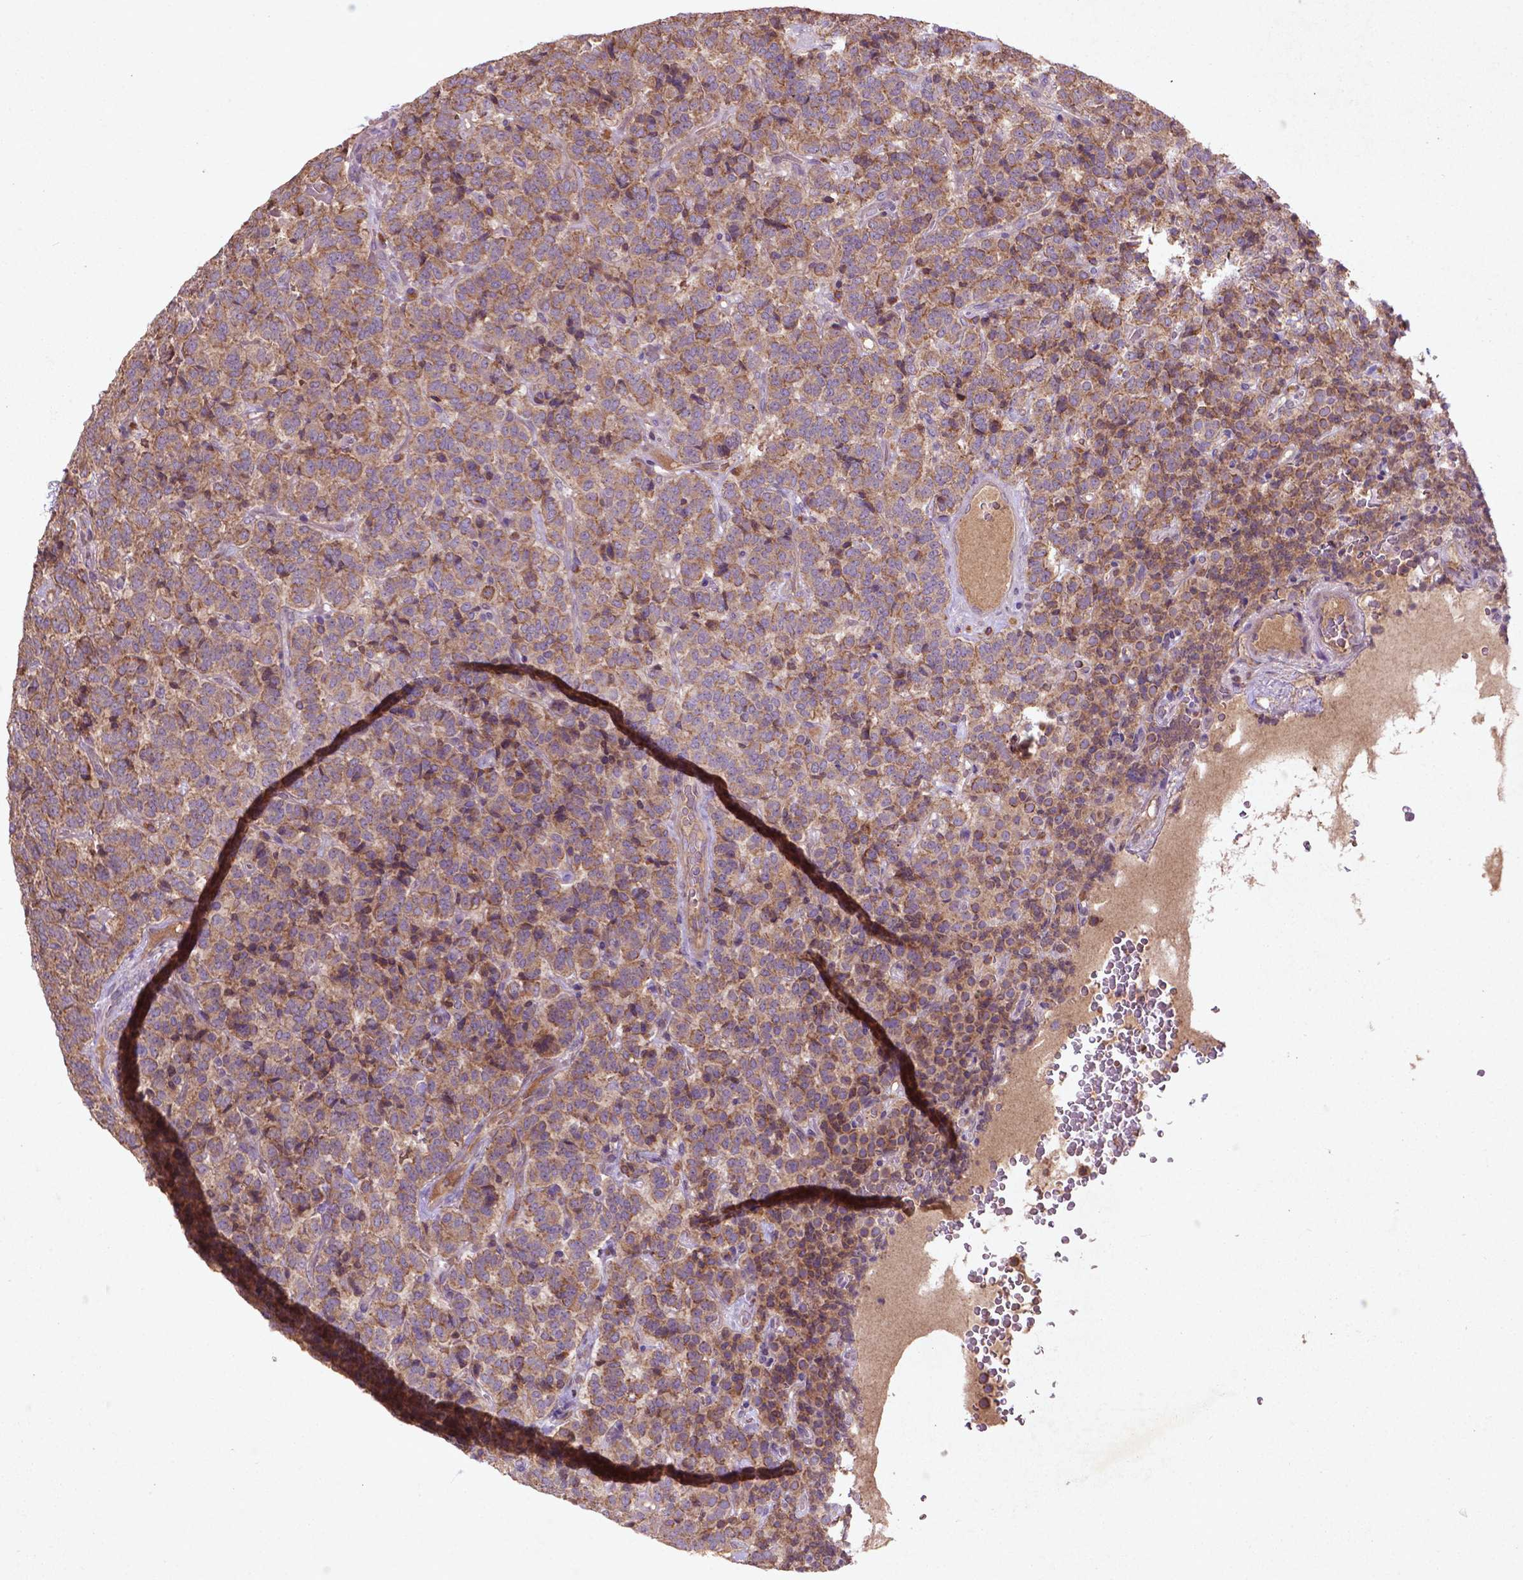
{"staining": {"intensity": "weak", "quantity": ">75%", "location": "cytoplasmic/membranous"}, "tissue": "carcinoid", "cell_type": "Tumor cells", "image_type": "cancer", "snomed": [{"axis": "morphology", "description": "Carcinoid, malignant, NOS"}, {"axis": "topography", "description": "Pancreas"}], "caption": "Brown immunohistochemical staining in carcinoid reveals weak cytoplasmic/membranous positivity in approximately >75% of tumor cells.", "gene": "COQ2", "patient": {"sex": "male", "age": 36}}